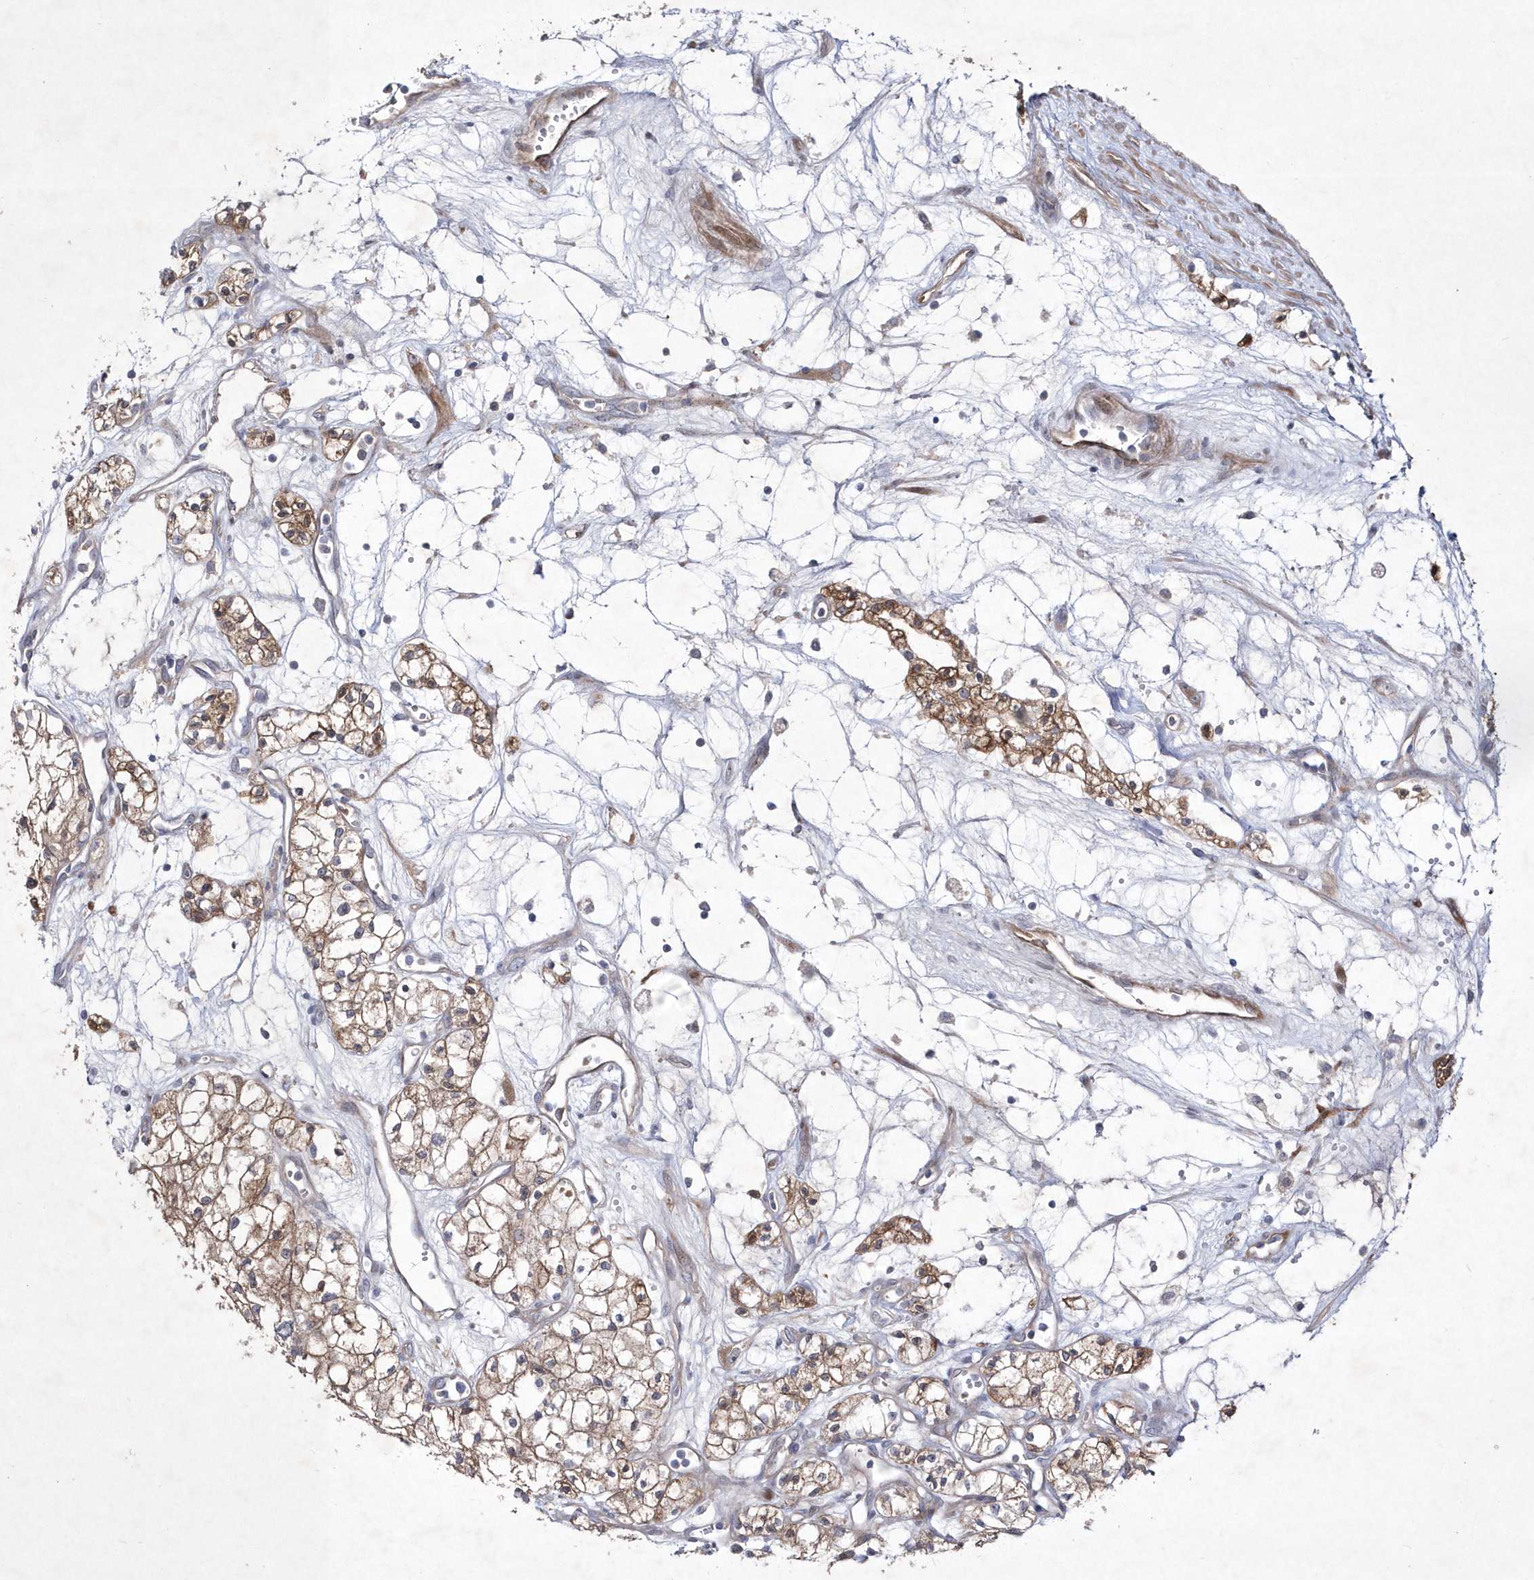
{"staining": {"intensity": "moderate", "quantity": ">75%", "location": "cytoplasmic/membranous"}, "tissue": "renal cancer", "cell_type": "Tumor cells", "image_type": "cancer", "snomed": [{"axis": "morphology", "description": "Adenocarcinoma, NOS"}, {"axis": "topography", "description": "Kidney"}], "caption": "Immunohistochemical staining of renal cancer (adenocarcinoma) demonstrates moderate cytoplasmic/membranous protein staining in approximately >75% of tumor cells. (DAB IHC, brown staining for protein, blue staining for nuclei).", "gene": "DSPP", "patient": {"sex": "male", "age": 59}}